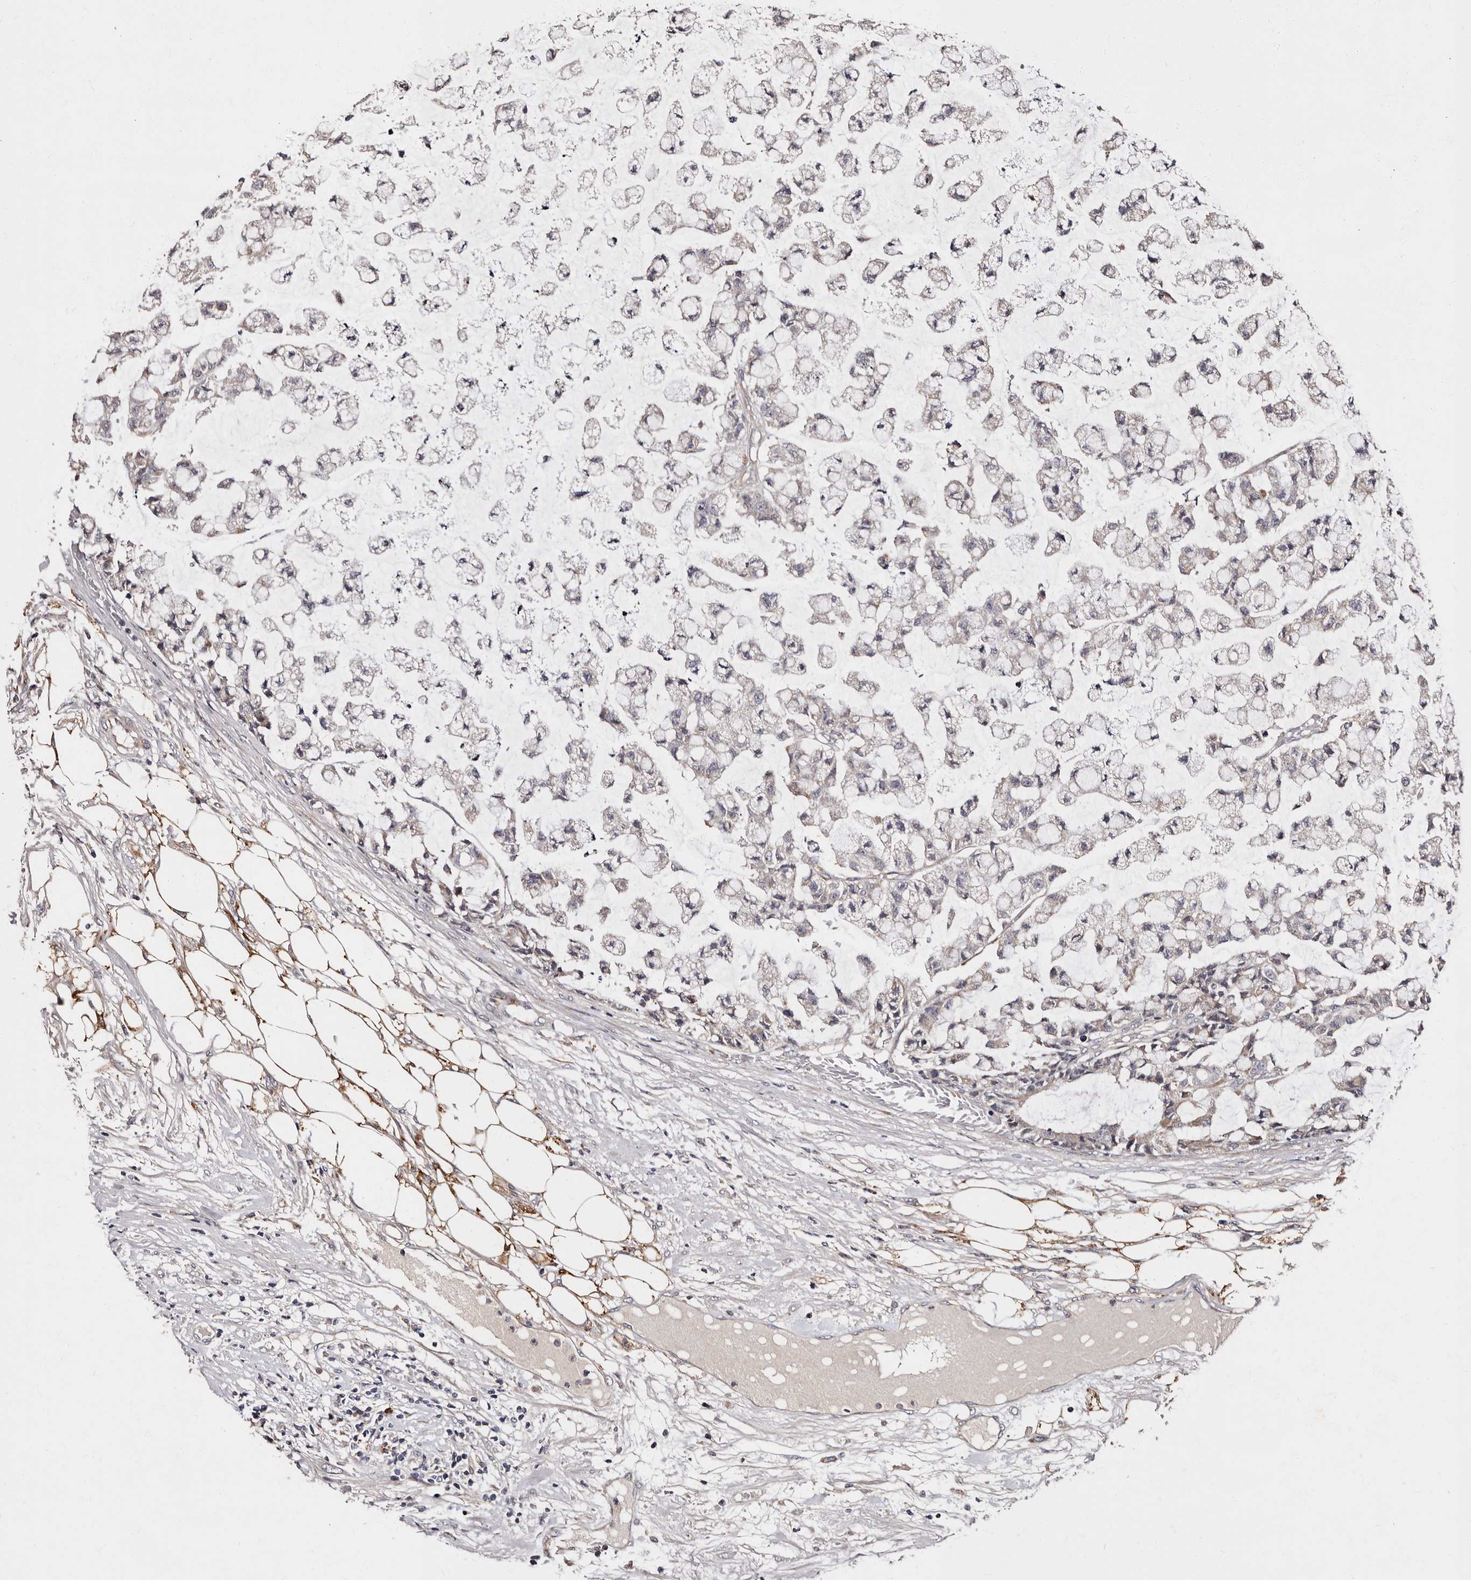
{"staining": {"intensity": "negative", "quantity": "none", "location": "none"}, "tissue": "colorectal cancer", "cell_type": "Tumor cells", "image_type": "cancer", "snomed": [{"axis": "morphology", "description": "Adenocarcinoma, NOS"}, {"axis": "topography", "description": "Colon"}], "caption": "Immunohistochemical staining of human adenocarcinoma (colorectal) exhibits no significant staining in tumor cells. The staining was performed using DAB to visualize the protein expression in brown, while the nuclei were stained in blue with hematoxylin (Magnification: 20x).", "gene": "ADCK5", "patient": {"sex": "female", "age": 84}}